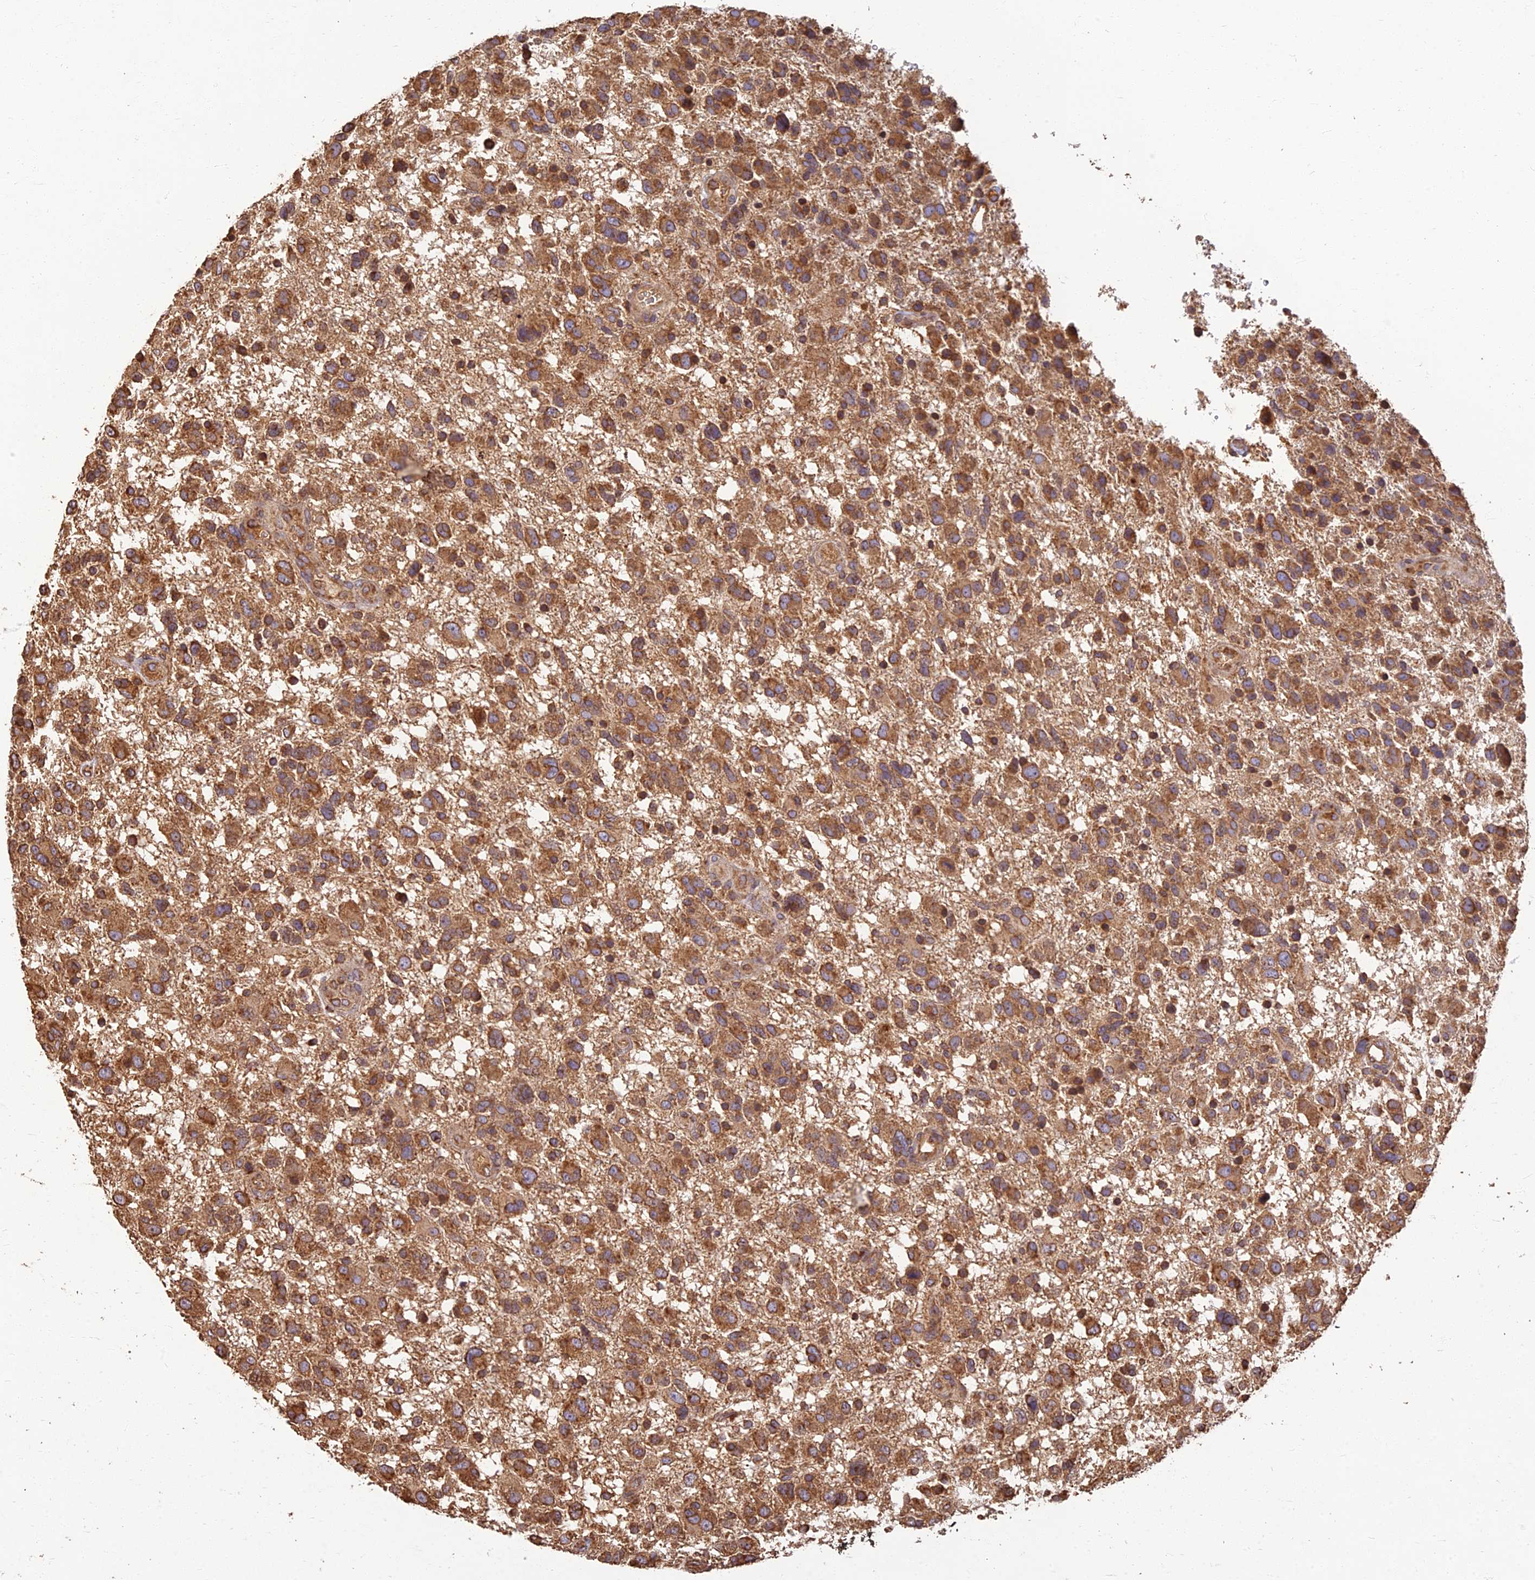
{"staining": {"intensity": "moderate", "quantity": ">75%", "location": "cytoplasmic/membranous"}, "tissue": "glioma", "cell_type": "Tumor cells", "image_type": "cancer", "snomed": [{"axis": "morphology", "description": "Glioma, malignant, High grade"}, {"axis": "topography", "description": "Brain"}], "caption": "A brown stain labels moderate cytoplasmic/membranous positivity of a protein in glioma tumor cells.", "gene": "CORO1C", "patient": {"sex": "male", "age": 61}}